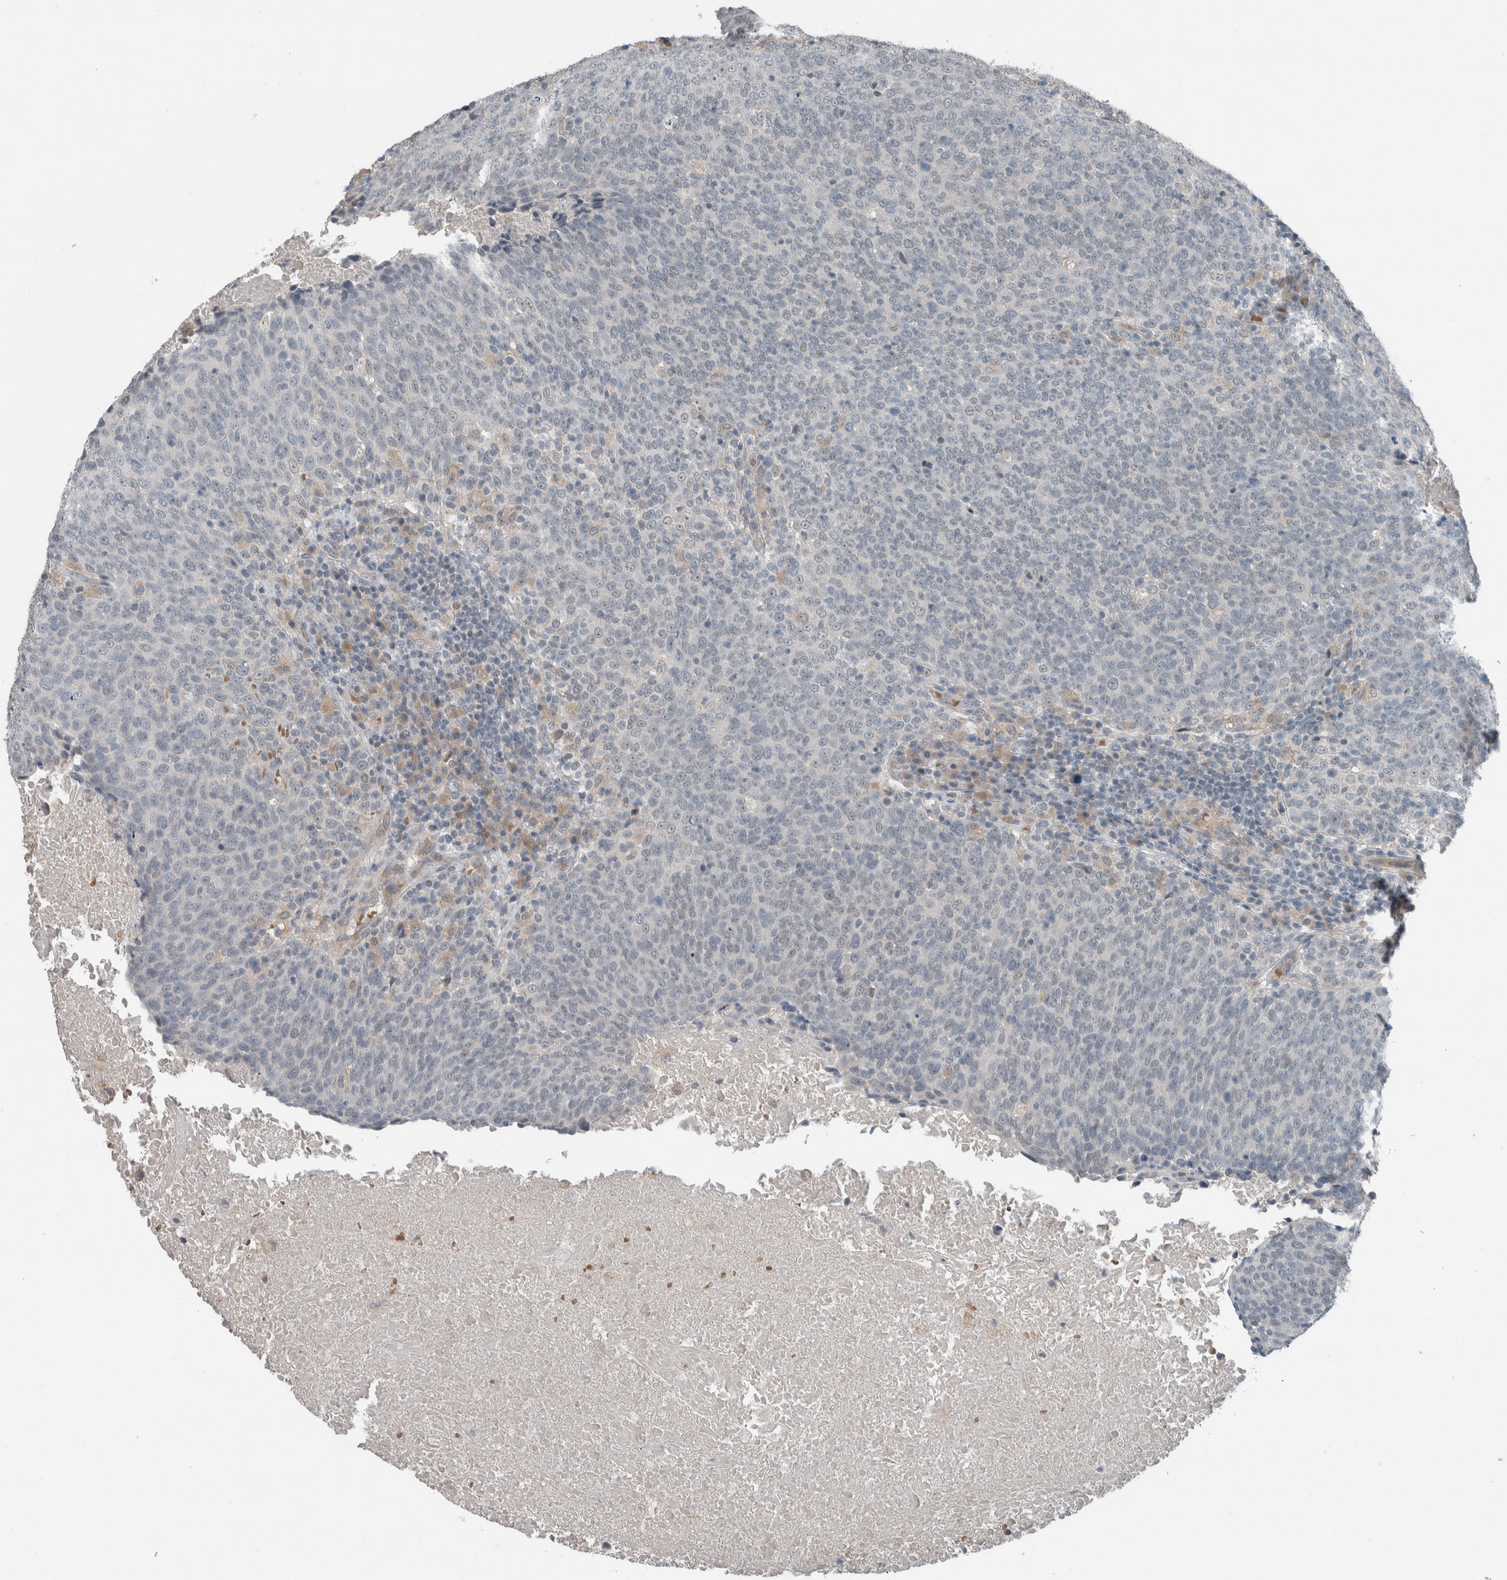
{"staining": {"intensity": "negative", "quantity": "none", "location": "none"}, "tissue": "head and neck cancer", "cell_type": "Tumor cells", "image_type": "cancer", "snomed": [{"axis": "morphology", "description": "Squamous cell carcinoma, NOS"}, {"axis": "morphology", "description": "Squamous cell carcinoma, metastatic, NOS"}, {"axis": "topography", "description": "Lymph node"}, {"axis": "topography", "description": "Head-Neck"}], "caption": "Metastatic squamous cell carcinoma (head and neck) stained for a protein using immunohistochemistry shows no expression tumor cells.", "gene": "JADE2", "patient": {"sex": "male", "age": 62}}